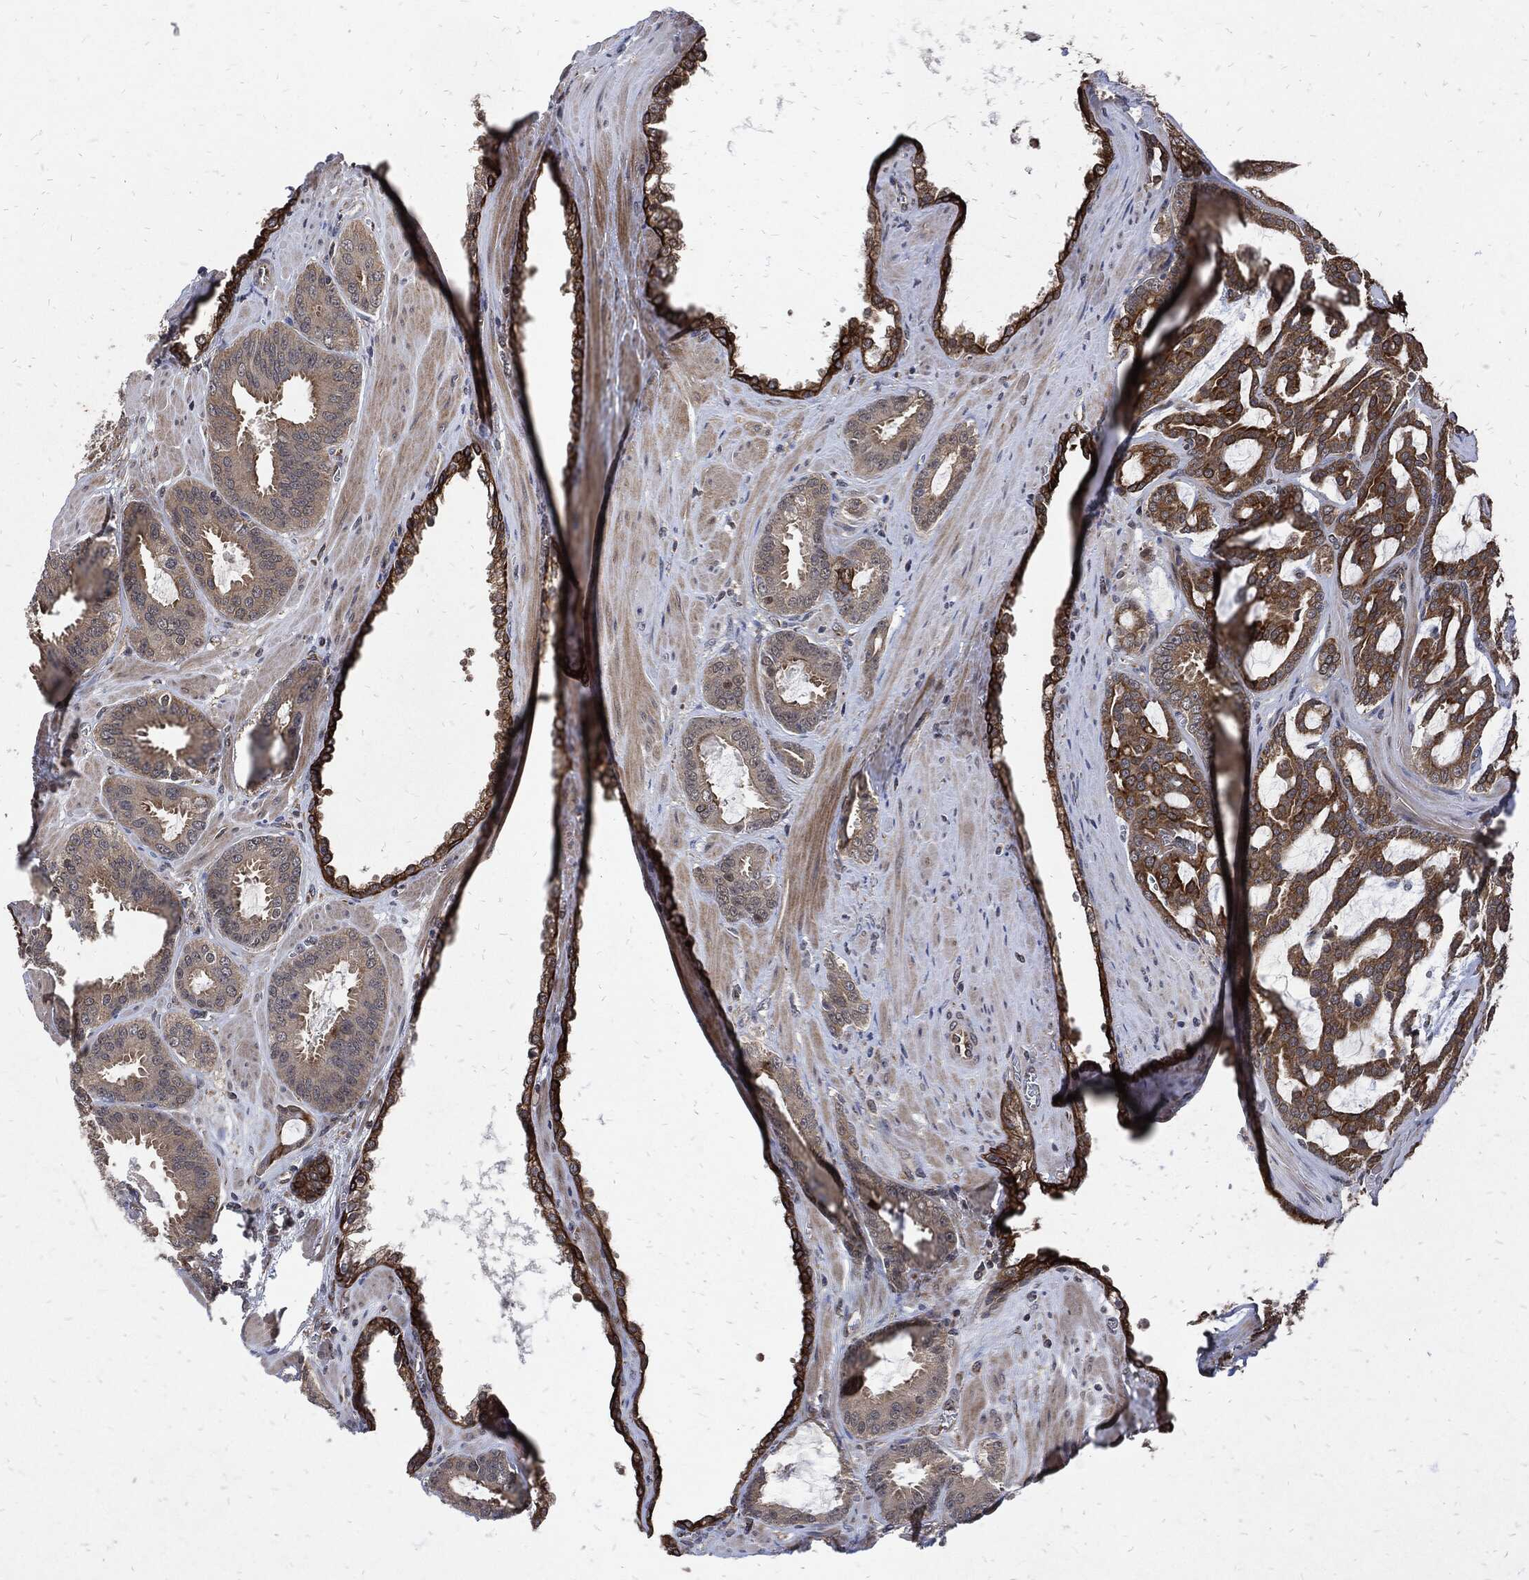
{"staining": {"intensity": "strong", "quantity": "25%-75%", "location": "cytoplasmic/membranous"}, "tissue": "prostate cancer", "cell_type": "Tumor cells", "image_type": "cancer", "snomed": [{"axis": "morphology", "description": "Adenocarcinoma, NOS"}, {"axis": "topography", "description": "Prostate"}], "caption": "High-power microscopy captured an immunohistochemistry (IHC) histopathology image of prostate cancer, revealing strong cytoplasmic/membranous staining in approximately 25%-75% of tumor cells.", "gene": "DCTN1", "patient": {"sex": "male", "age": 67}}